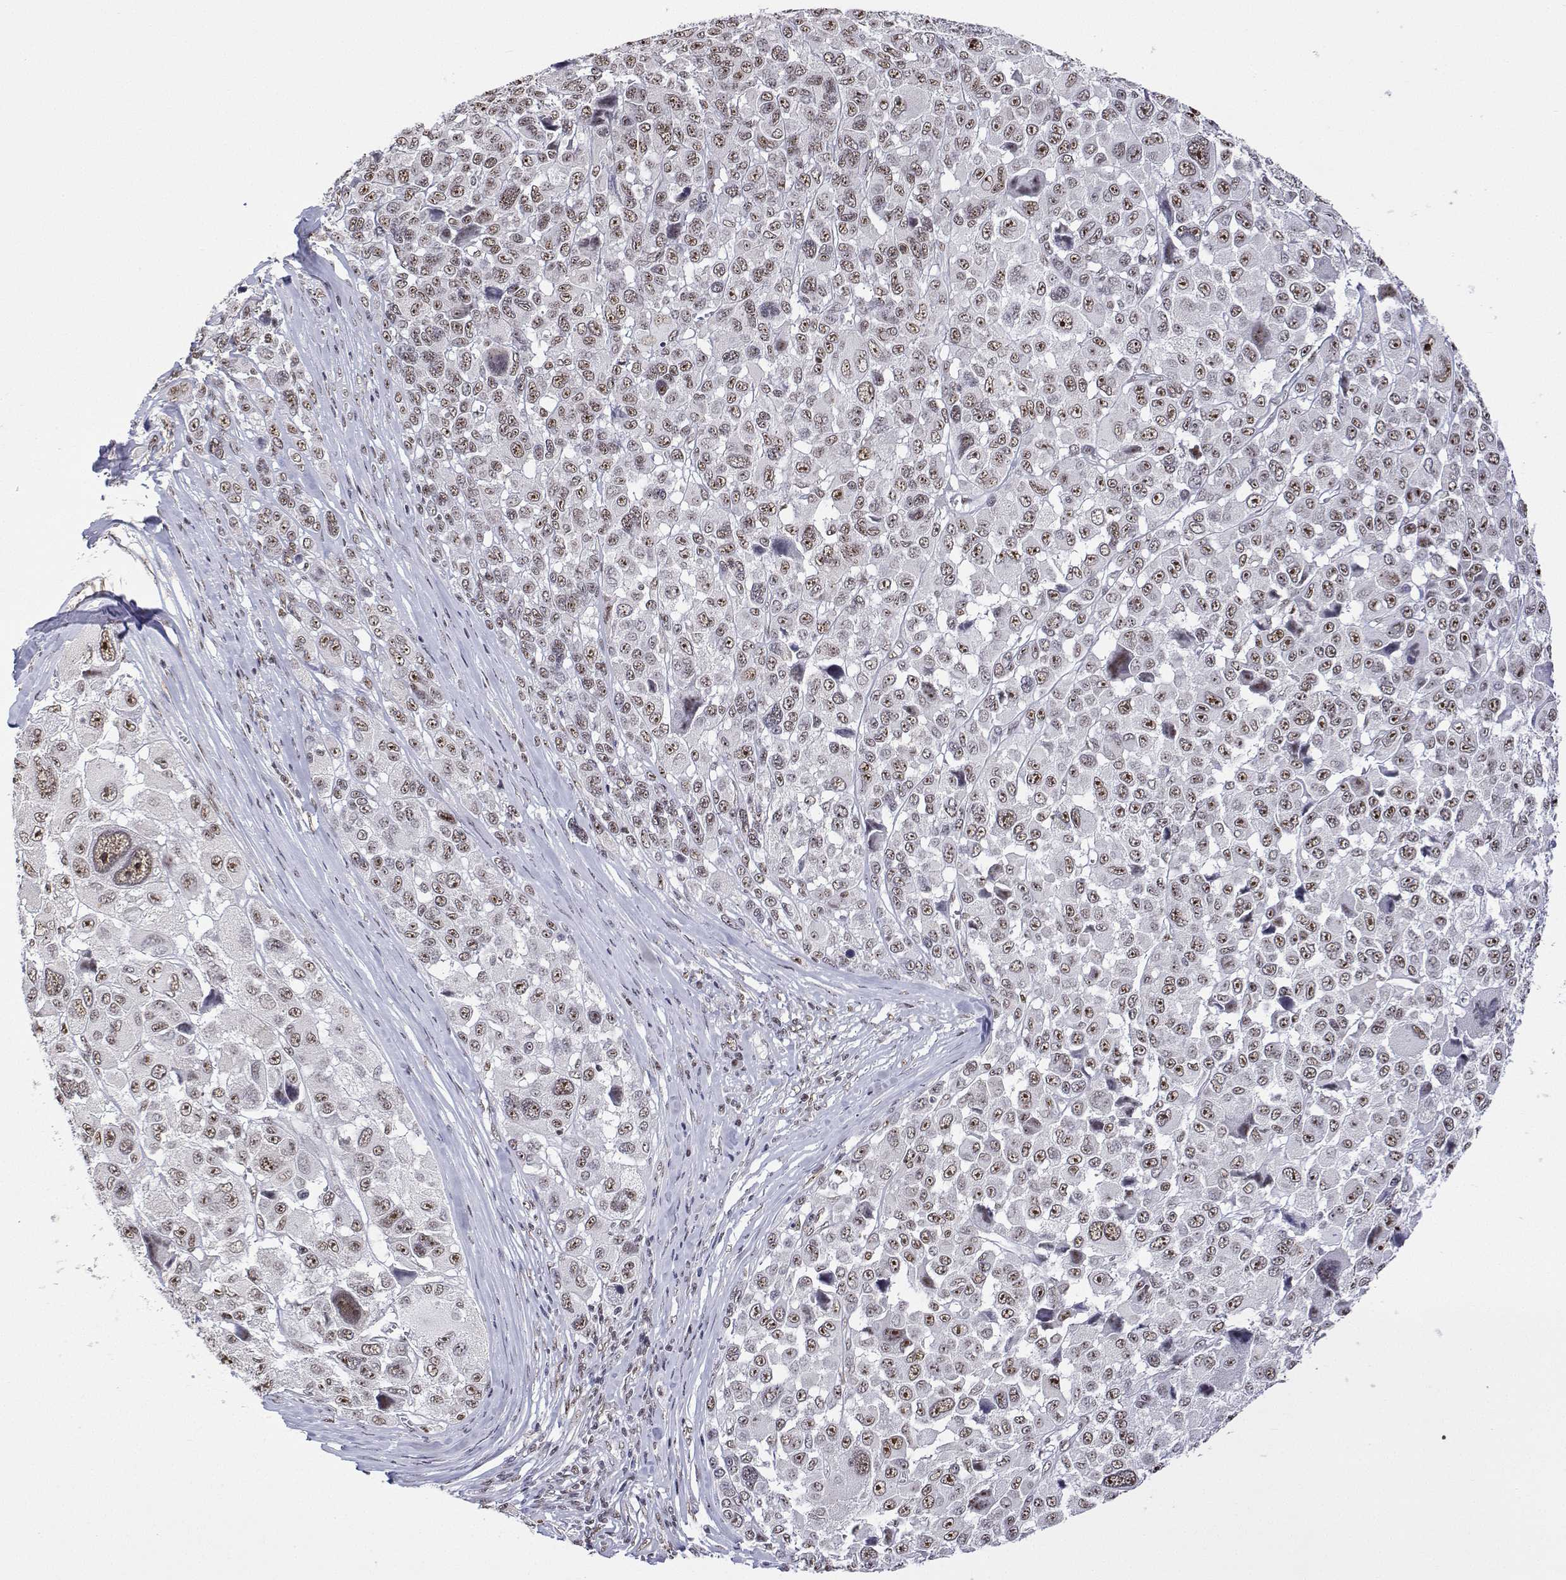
{"staining": {"intensity": "moderate", "quantity": ">75%", "location": "nuclear"}, "tissue": "melanoma", "cell_type": "Tumor cells", "image_type": "cancer", "snomed": [{"axis": "morphology", "description": "Malignant melanoma, NOS"}, {"axis": "topography", "description": "Skin"}], "caption": "Malignant melanoma stained with DAB immunohistochemistry (IHC) demonstrates medium levels of moderate nuclear positivity in approximately >75% of tumor cells.", "gene": "ADAR", "patient": {"sex": "female", "age": 66}}